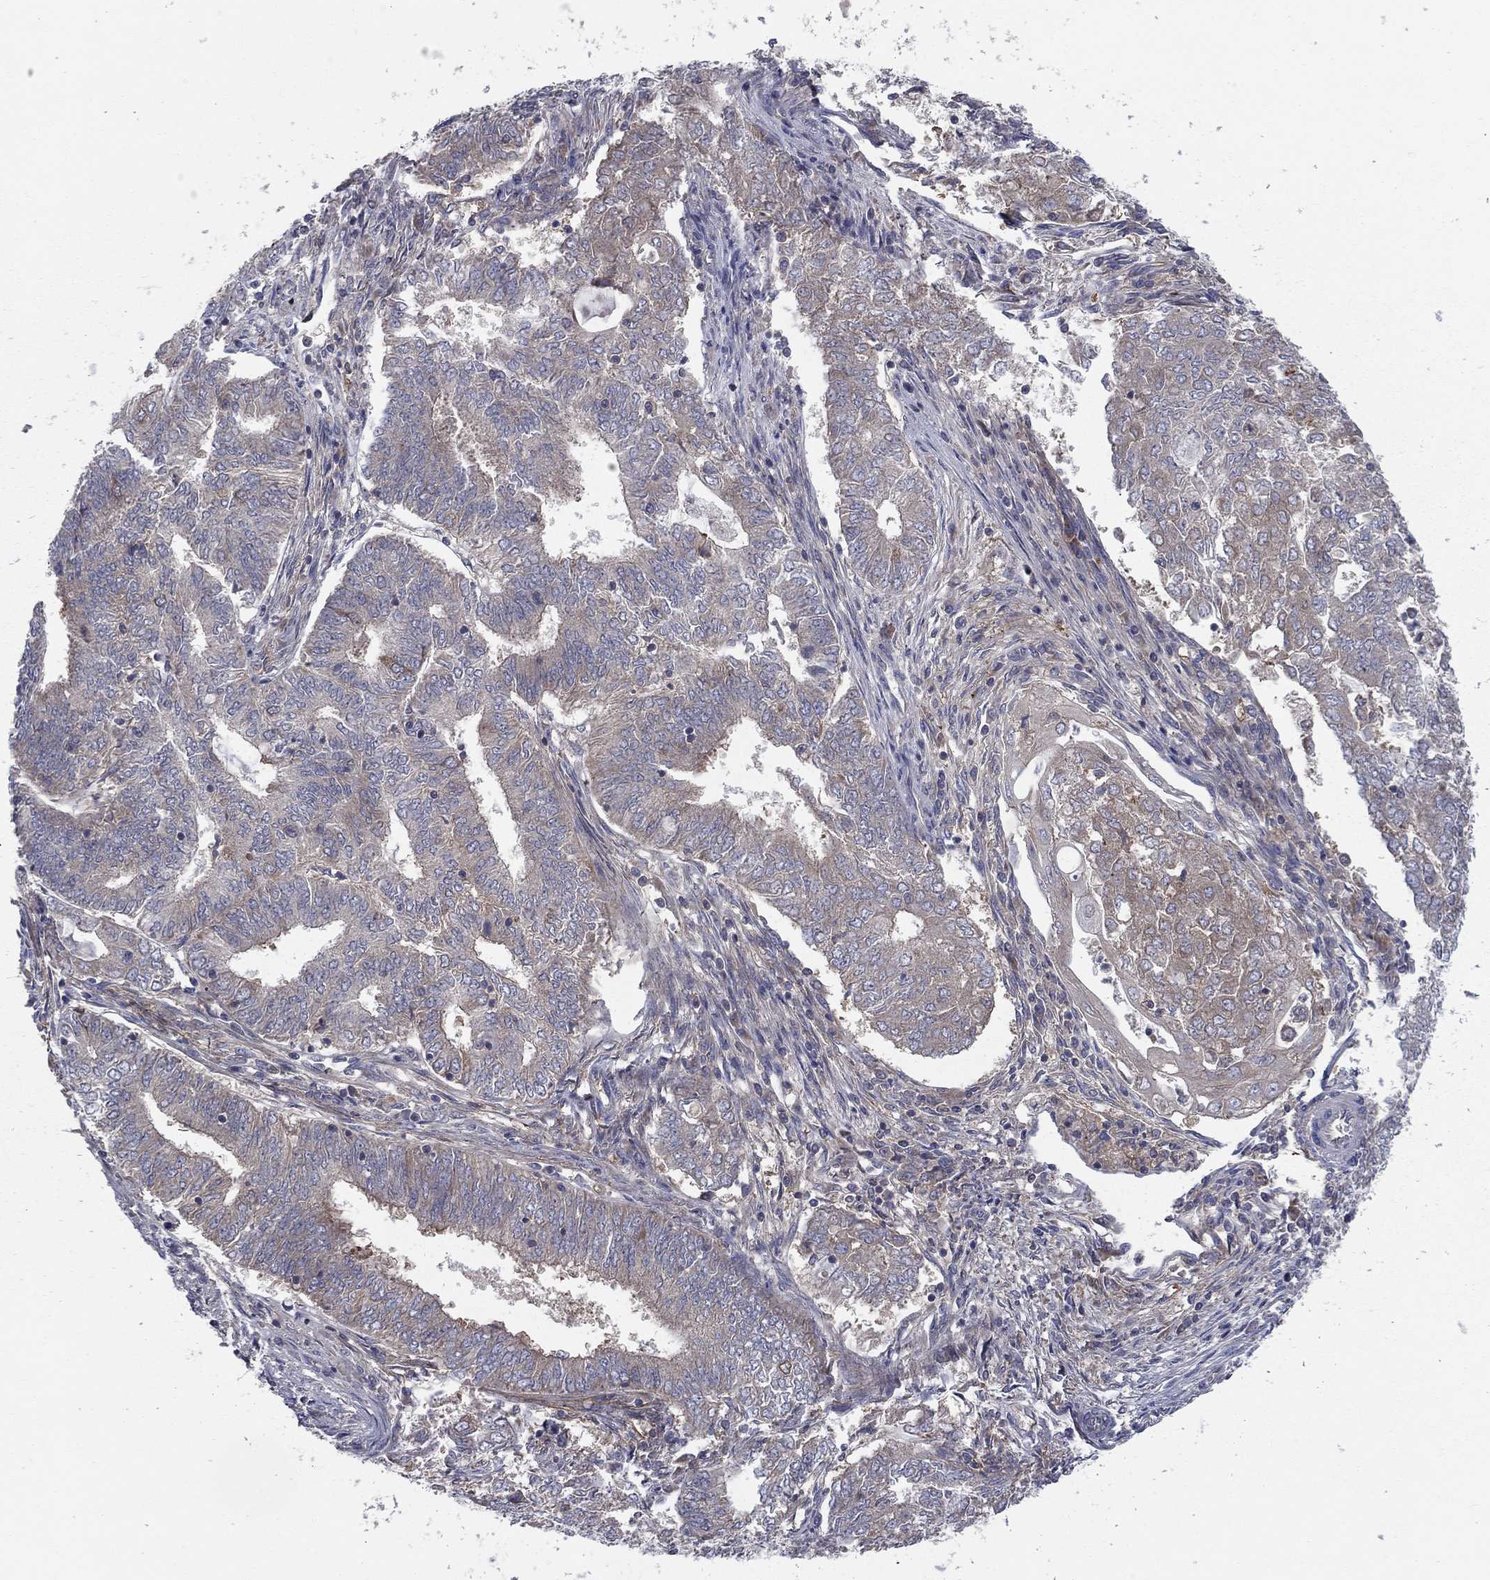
{"staining": {"intensity": "moderate", "quantity": "<25%", "location": "cytoplasmic/membranous"}, "tissue": "endometrial cancer", "cell_type": "Tumor cells", "image_type": "cancer", "snomed": [{"axis": "morphology", "description": "Adenocarcinoma, NOS"}, {"axis": "topography", "description": "Endometrium"}], "caption": "A brown stain shows moderate cytoplasmic/membranous staining of a protein in endometrial cancer tumor cells.", "gene": "RNF123", "patient": {"sex": "female", "age": 62}}